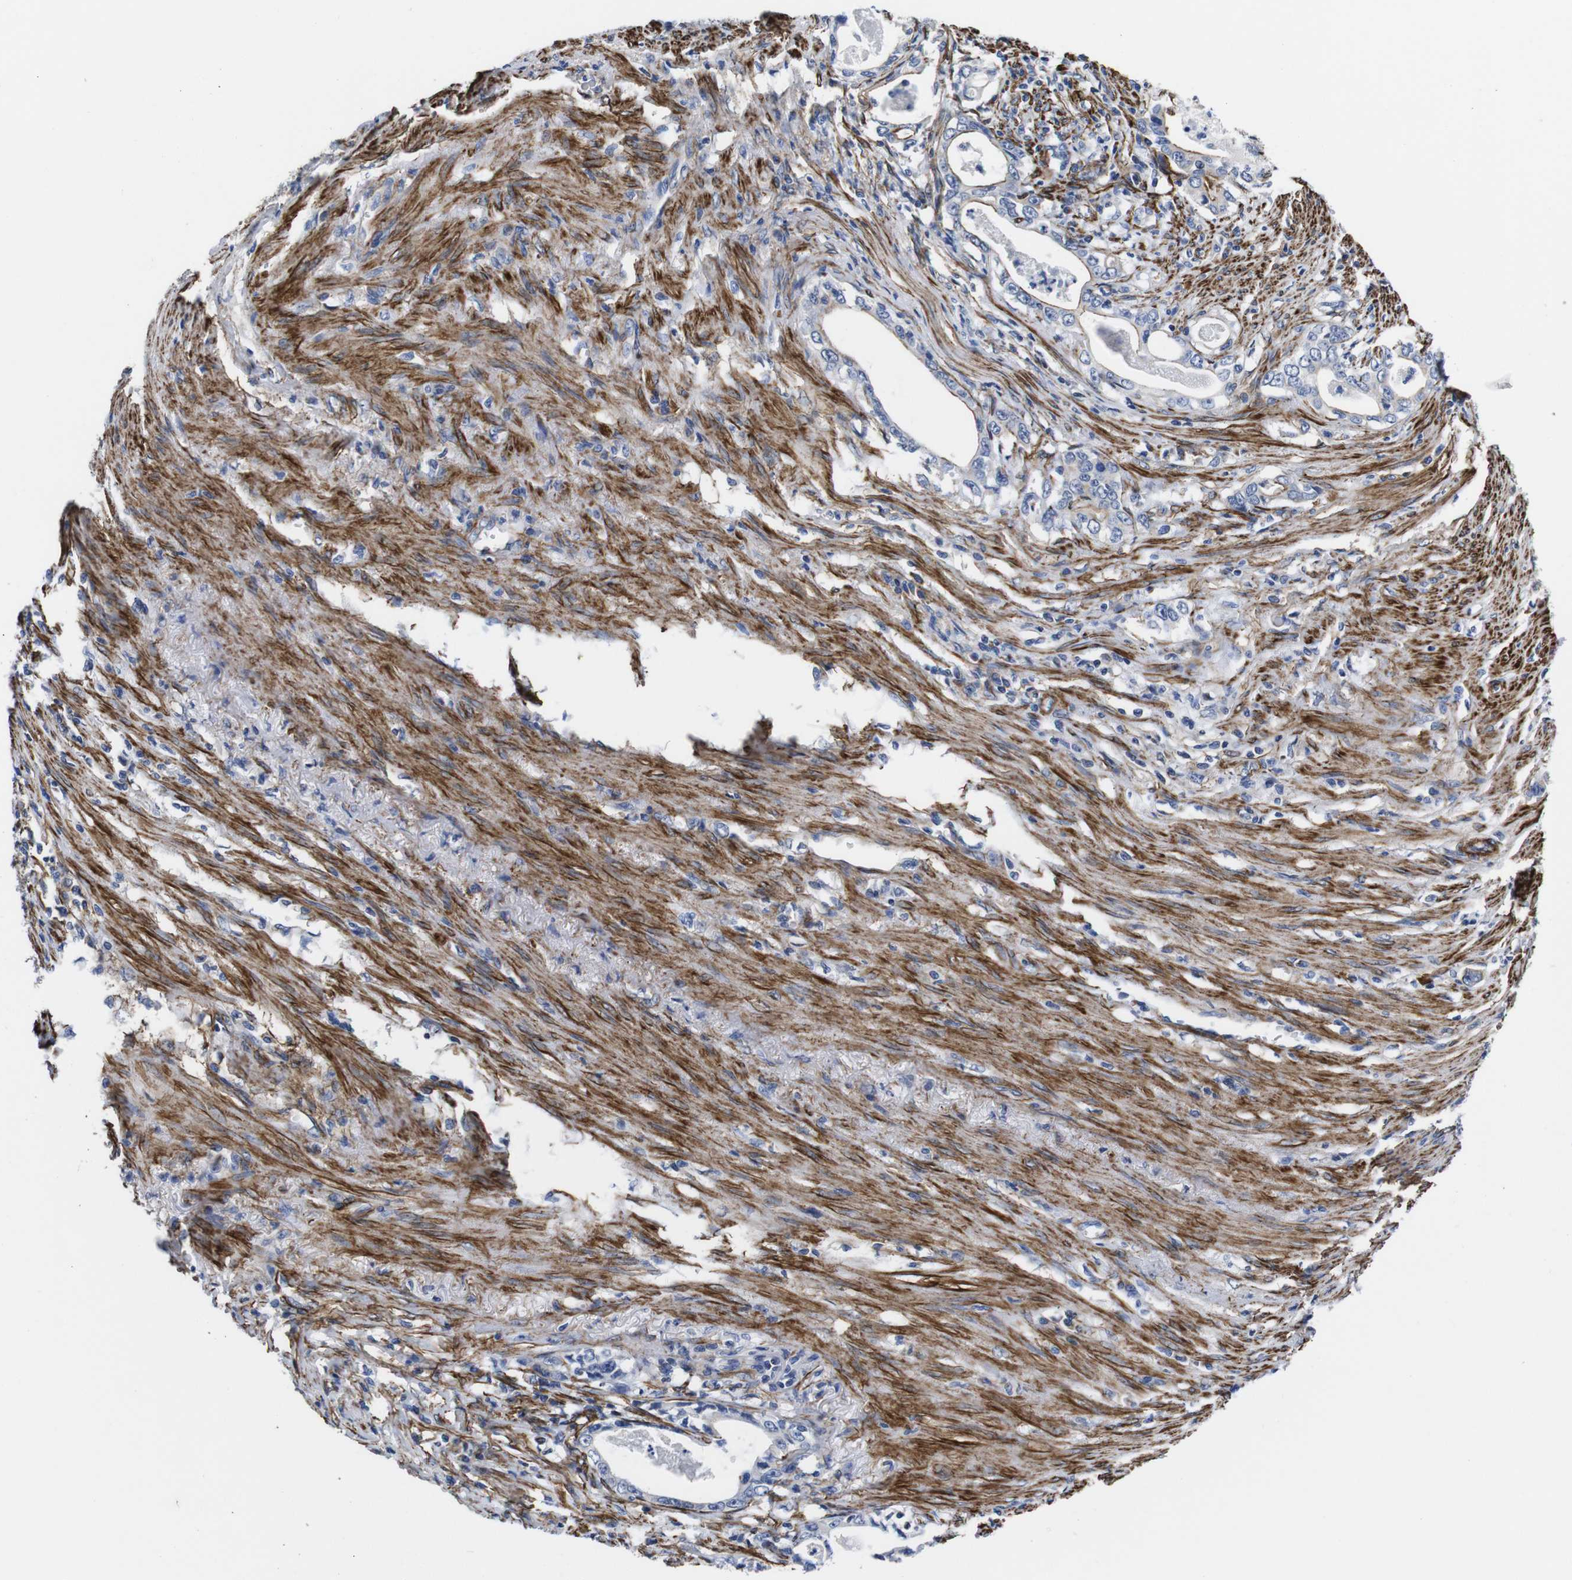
{"staining": {"intensity": "negative", "quantity": "none", "location": "none"}, "tissue": "stomach cancer", "cell_type": "Tumor cells", "image_type": "cancer", "snomed": [{"axis": "morphology", "description": "Adenocarcinoma, NOS"}, {"axis": "topography", "description": "Stomach, lower"}], "caption": "This is an IHC micrograph of stomach cancer. There is no expression in tumor cells.", "gene": "WNT10A", "patient": {"sex": "female", "age": 72}}